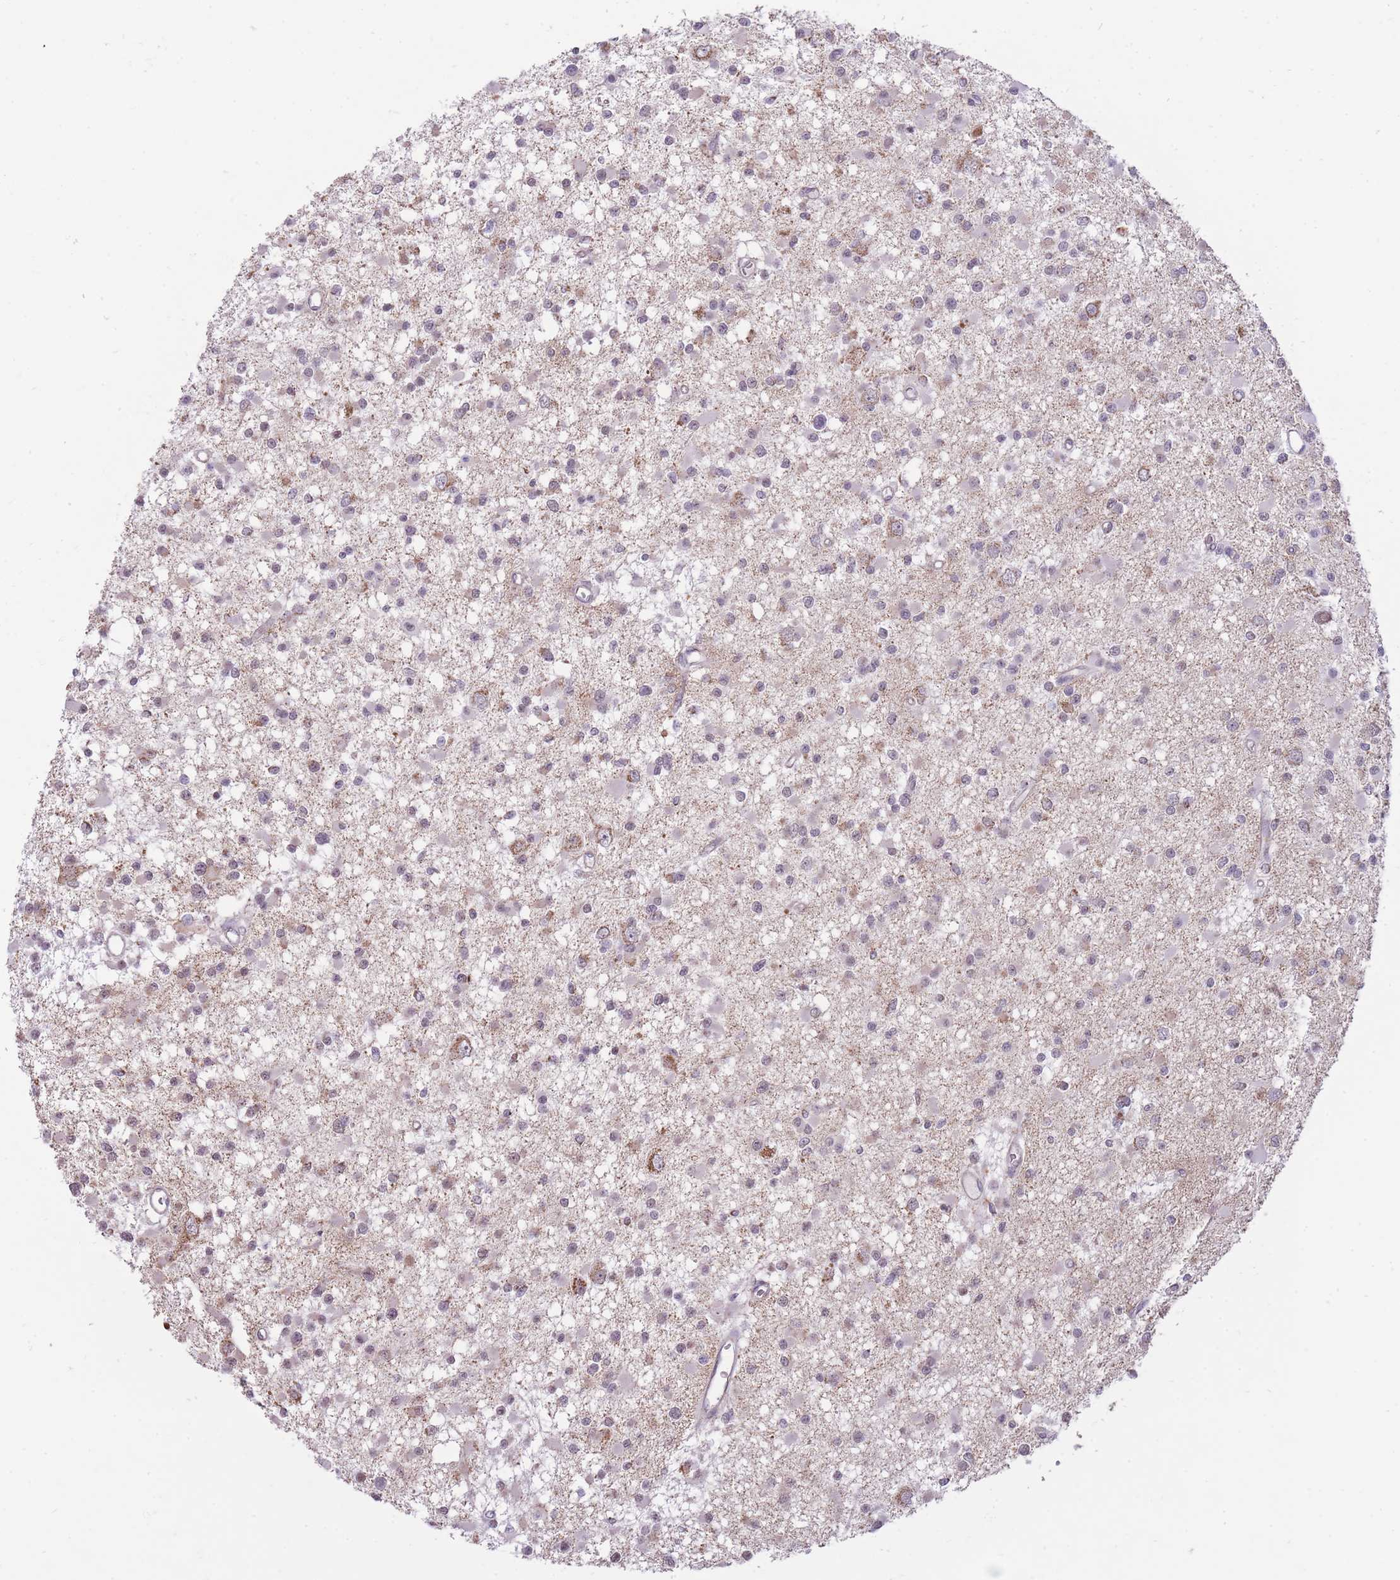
{"staining": {"intensity": "weak", "quantity": "<25%", "location": "cytoplasmic/membranous"}, "tissue": "glioma", "cell_type": "Tumor cells", "image_type": "cancer", "snomed": [{"axis": "morphology", "description": "Glioma, malignant, Low grade"}, {"axis": "topography", "description": "Brain"}], "caption": "This is an immunohistochemistry histopathology image of human malignant glioma (low-grade). There is no positivity in tumor cells.", "gene": "NELL1", "patient": {"sex": "female", "age": 22}}